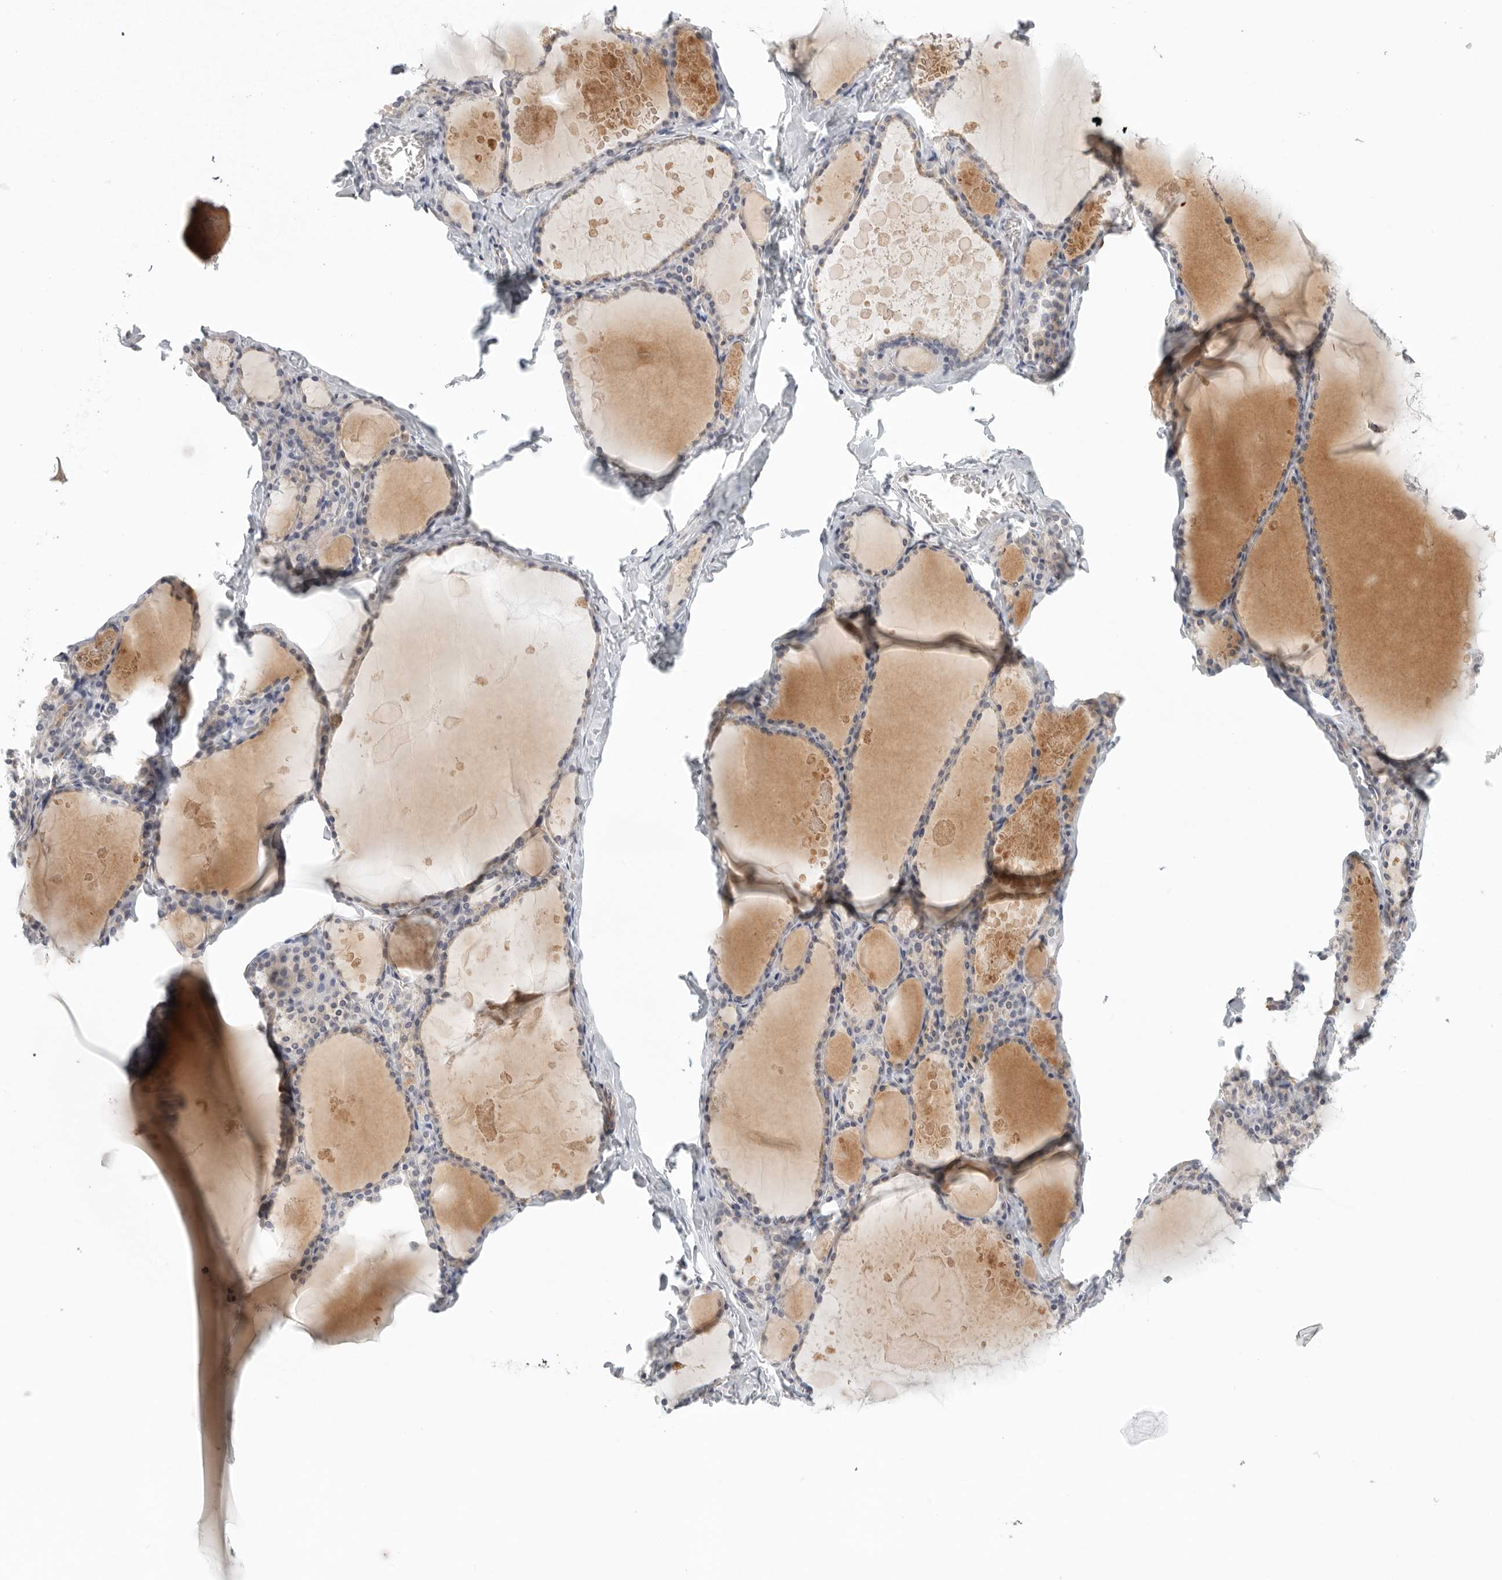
{"staining": {"intensity": "weak", "quantity": ">75%", "location": "cytoplasmic/membranous"}, "tissue": "thyroid gland", "cell_type": "Glandular cells", "image_type": "normal", "snomed": [{"axis": "morphology", "description": "Normal tissue, NOS"}, {"axis": "topography", "description": "Thyroid gland"}], "caption": "A photomicrograph showing weak cytoplasmic/membranous expression in approximately >75% of glandular cells in benign thyroid gland, as visualized by brown immunohistochemical staining.", "gene": "STAB2", "patient": {"sex": "male", "age": 56}}